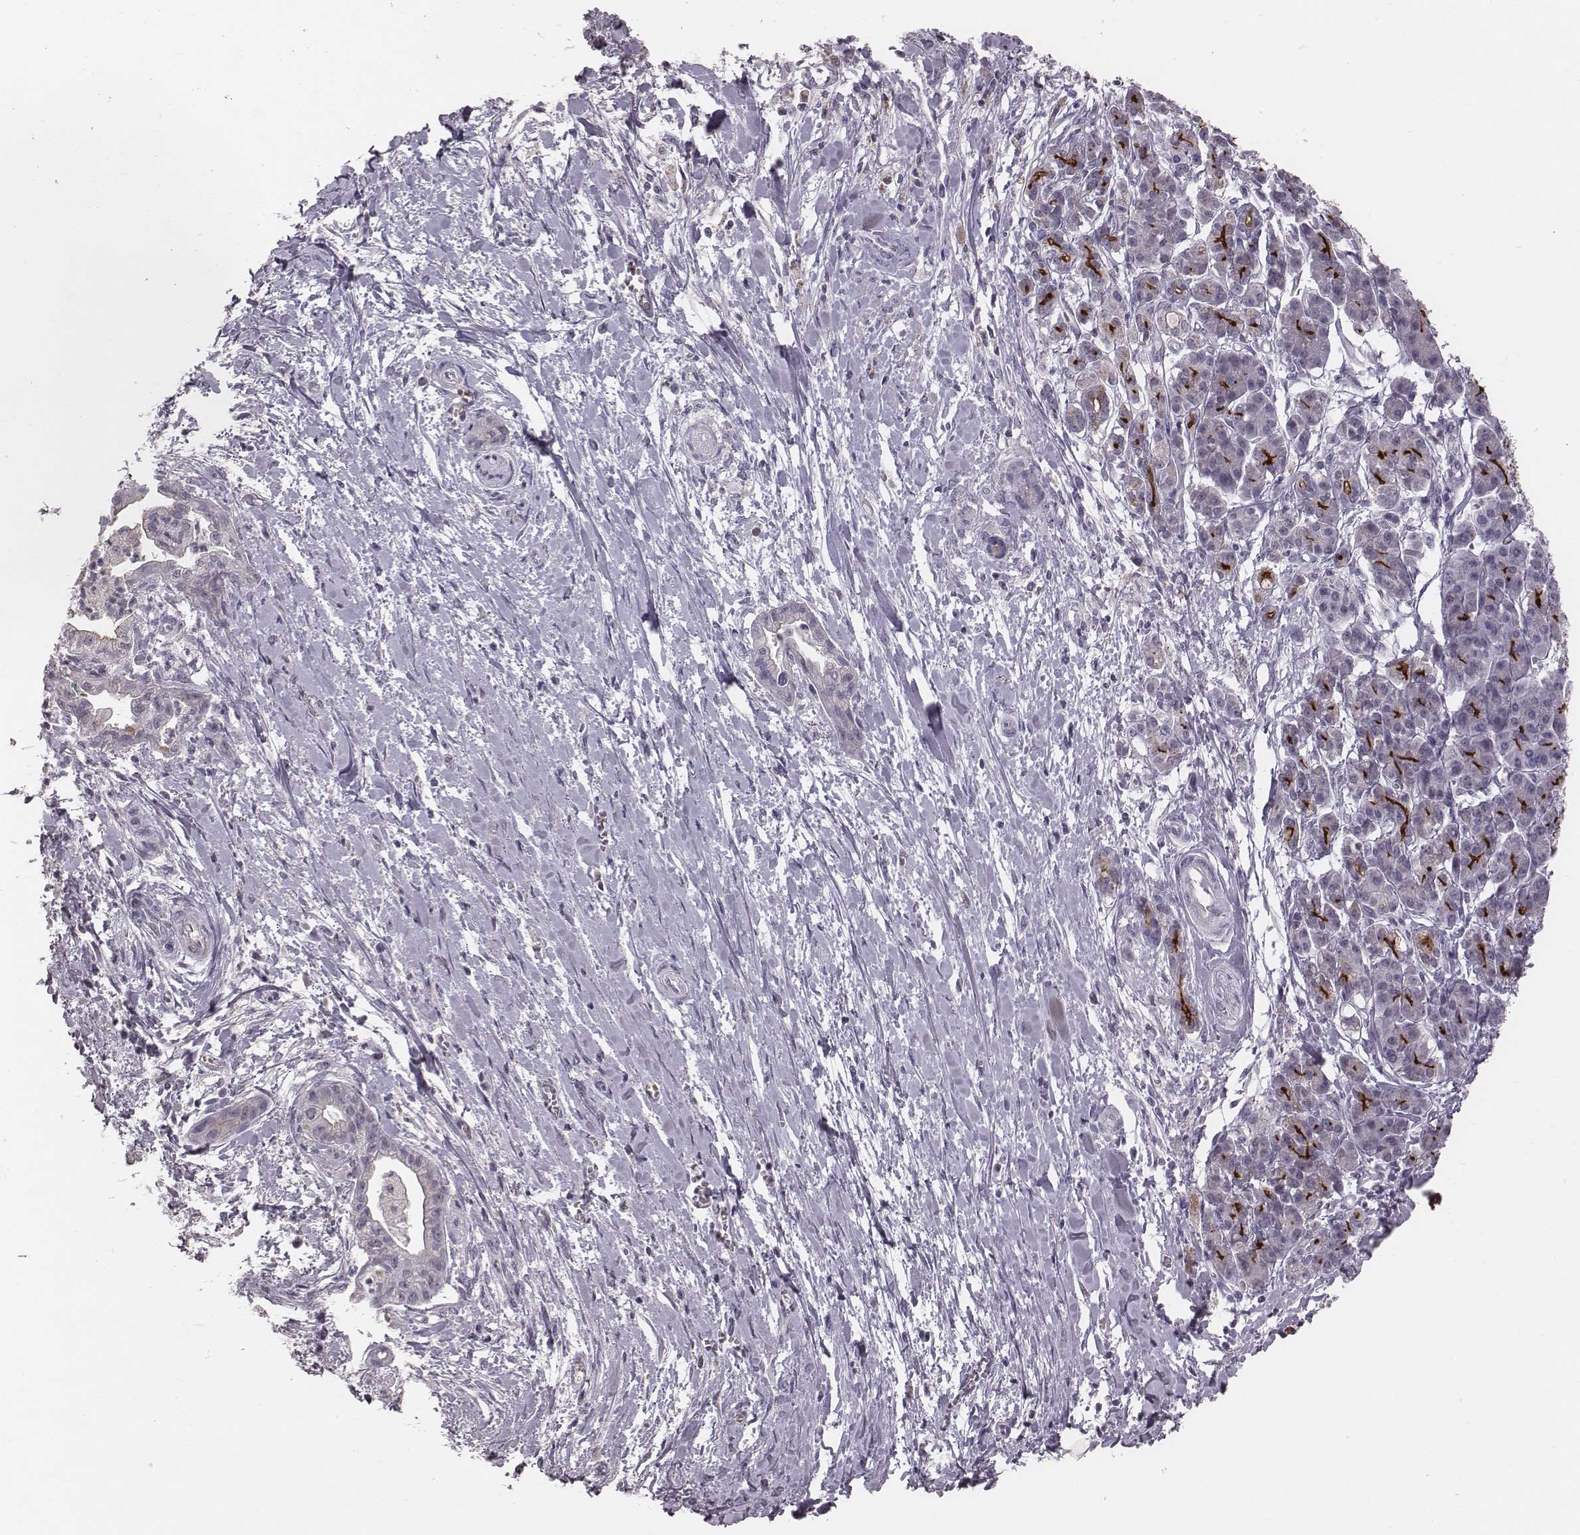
{"staining": {"intensity": "negative", "quantity": "none", "location": "none"}, "tissue": "pancreatic cancer", "cell_type": "Tumor cells", "image_type": "cancer", "snomed": [{"axis": "morphology", "description": "Normal tissue, NOS"}, {"axis": "morphology", "description": "Adenocarcinoma, NOS"}, {"axis": "topography", "description": "Lymph node"}, {"axis": "topography", "description": "Pancreas"}], "caption": "Pancreatic cancer was stained to show a protein in brown. There is no significant expression in tumor cells.", "gene": "CFTR", "patient": {"sex": "female", "age": 58}}